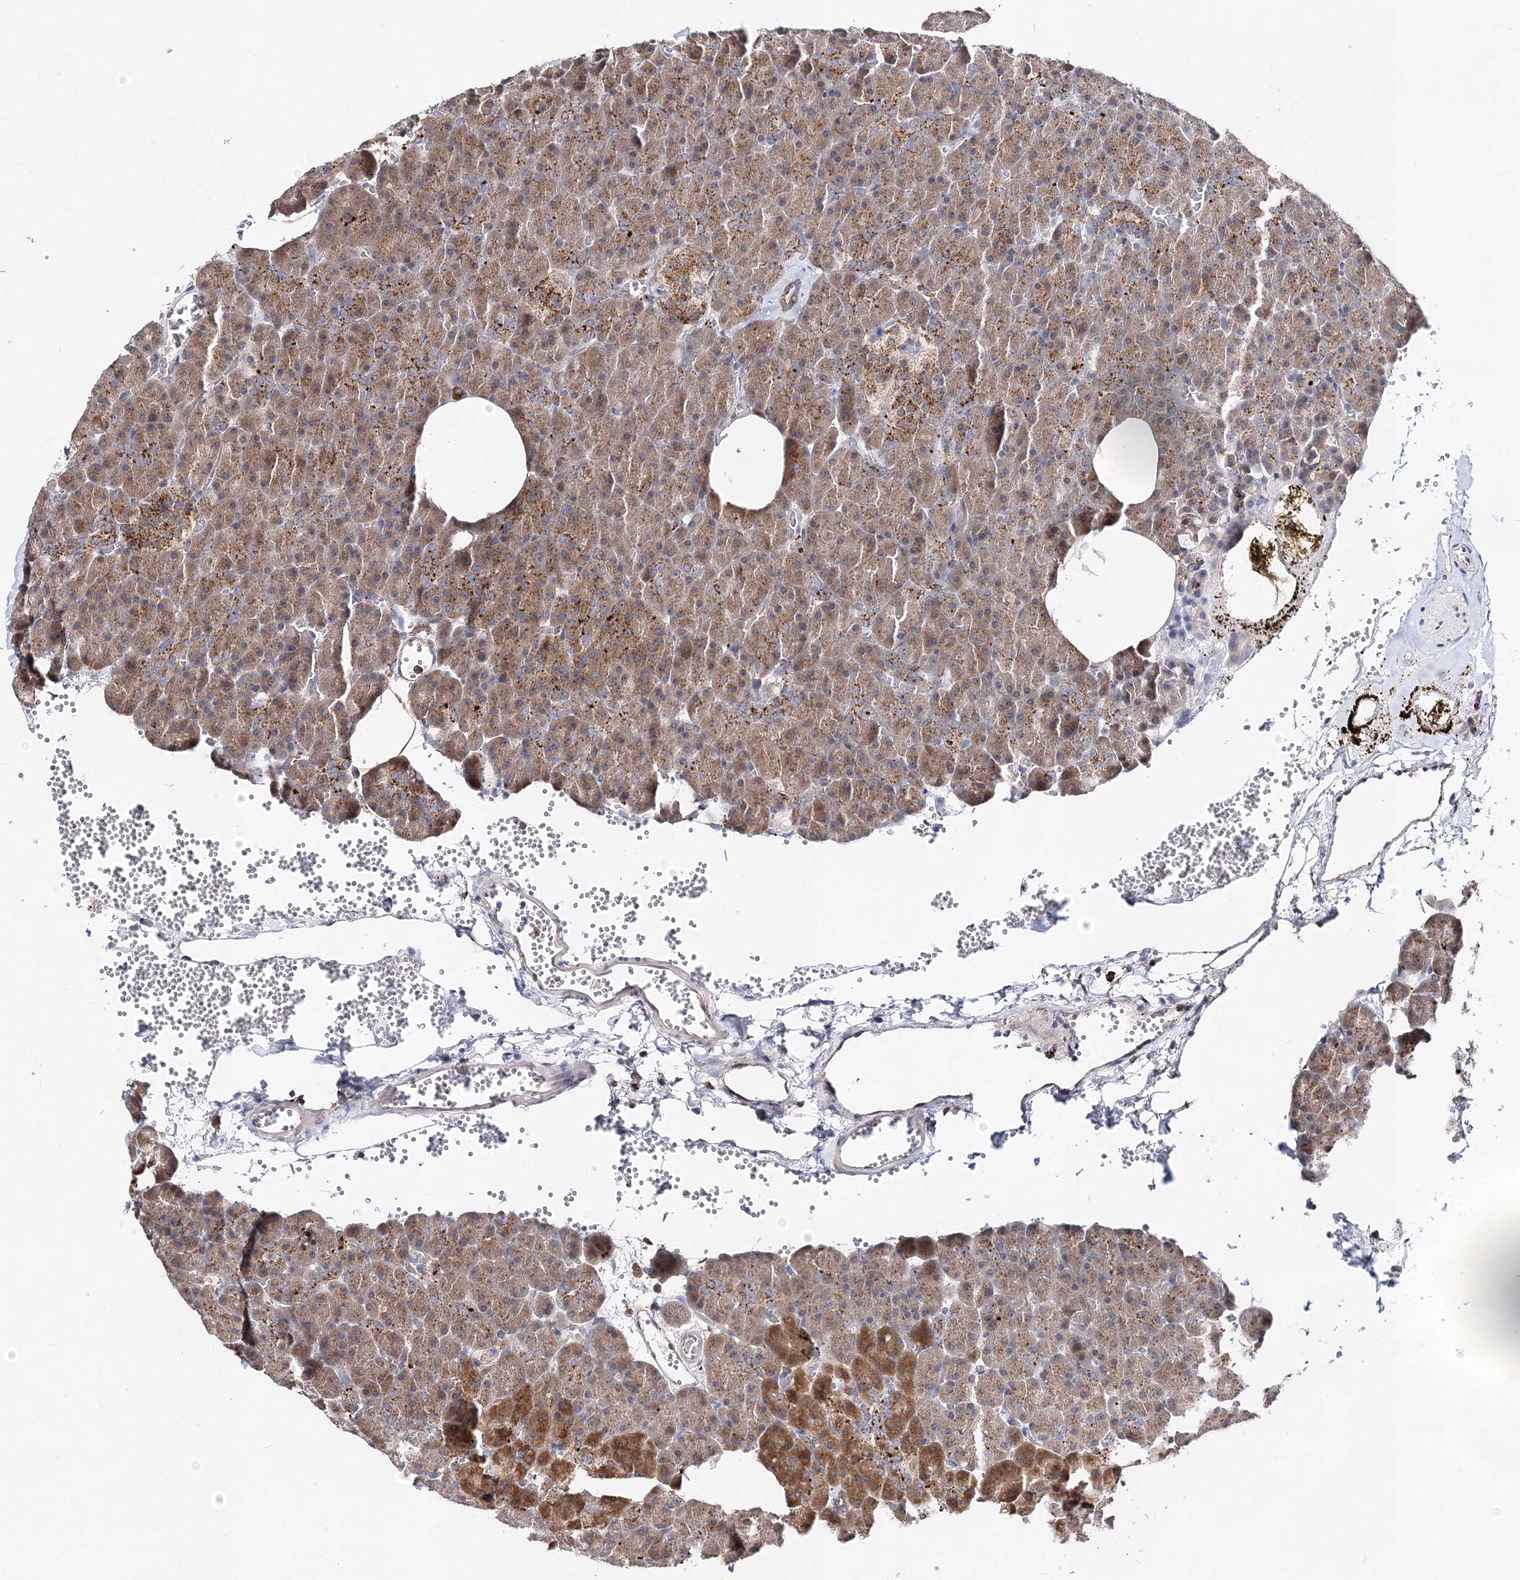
{"staining": {"intensity": "moderate", "quantity": ">75%", "location": "cytoplasmic/membranous"}, "tissue": "pancreas", "cell_type": "Exocrine glandular cells", "image_type": "normal", "snomed": [{"axis": "morphology", "description": "Normal tissue, NOS"}, {"axis": "morphology", "description": "Carcinoid, malignant, NOS"}, {"axis": "topography", "description": "Pancreas"}], "caption": "A high-resolution histopathology image shows IHC staining of unremarkable pancreas, which demonstrates moderate cytoplasmic/membranous staining in about >75% of exocrine glandular cells.", "gene": "C3orf38", "patient": {"sex": "female", "age": 35}}